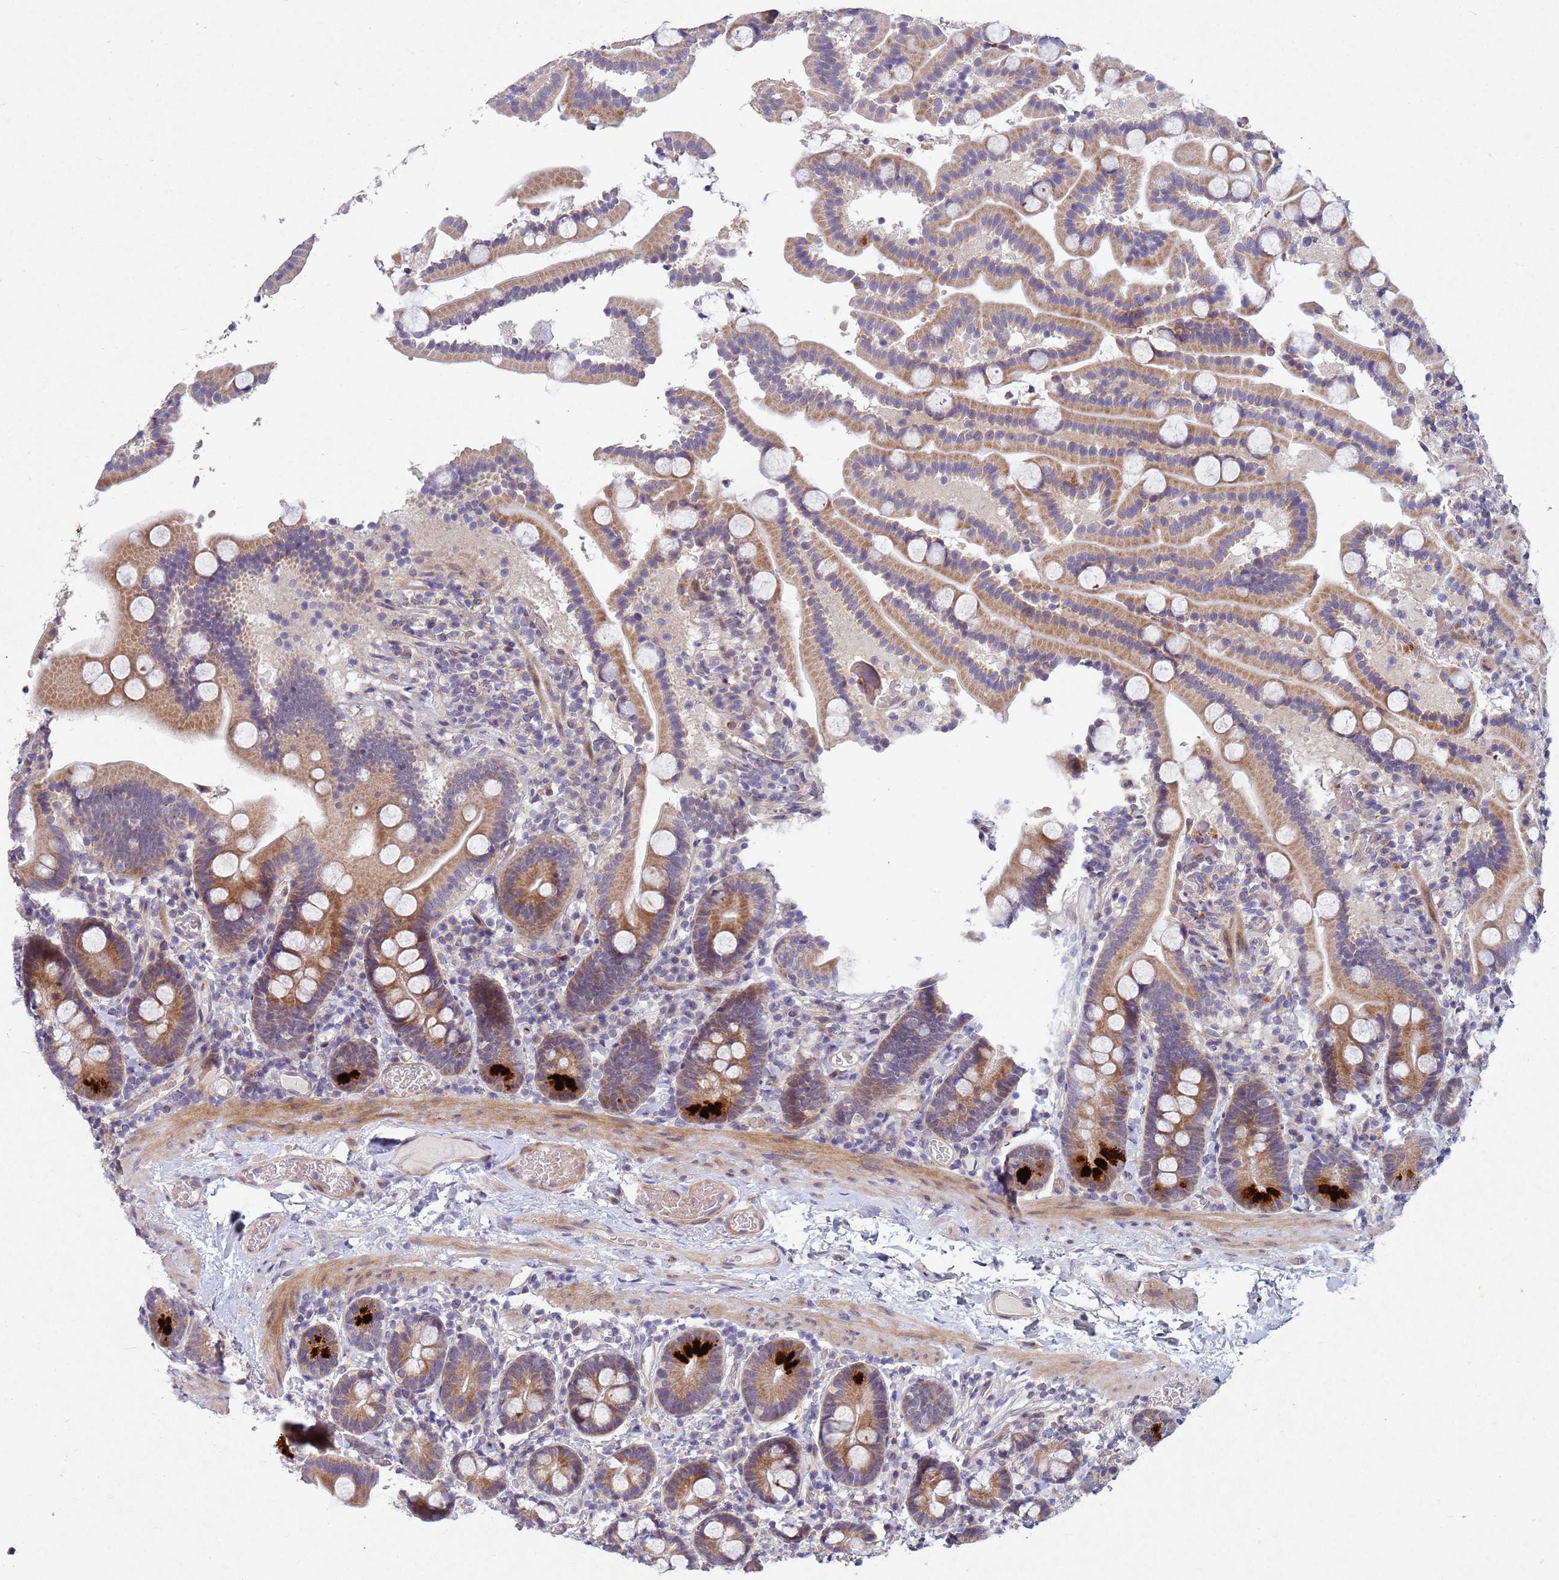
{"staining": {"intensity": "moderate", "quantity": ">75%", "location": "cytoplasmic/membranous"}, "tissue": "duodenum", "cell_type": "Glandular cells", "image_type": "normal", "snomed": [{"axis": "morphology", "description": "Normal tissue, NOS"}, {"axis": "topography", "description": "Duodenum"}], "caption": "Protein staining demonstrates moderate cytoplasmic/membranous expression in approximately >75% of glandular cells in unremarkable duodenum. Nuclei are stained in blue.", "gene": "TNPO2", "patient": {"sex": "male", "age": 55}}